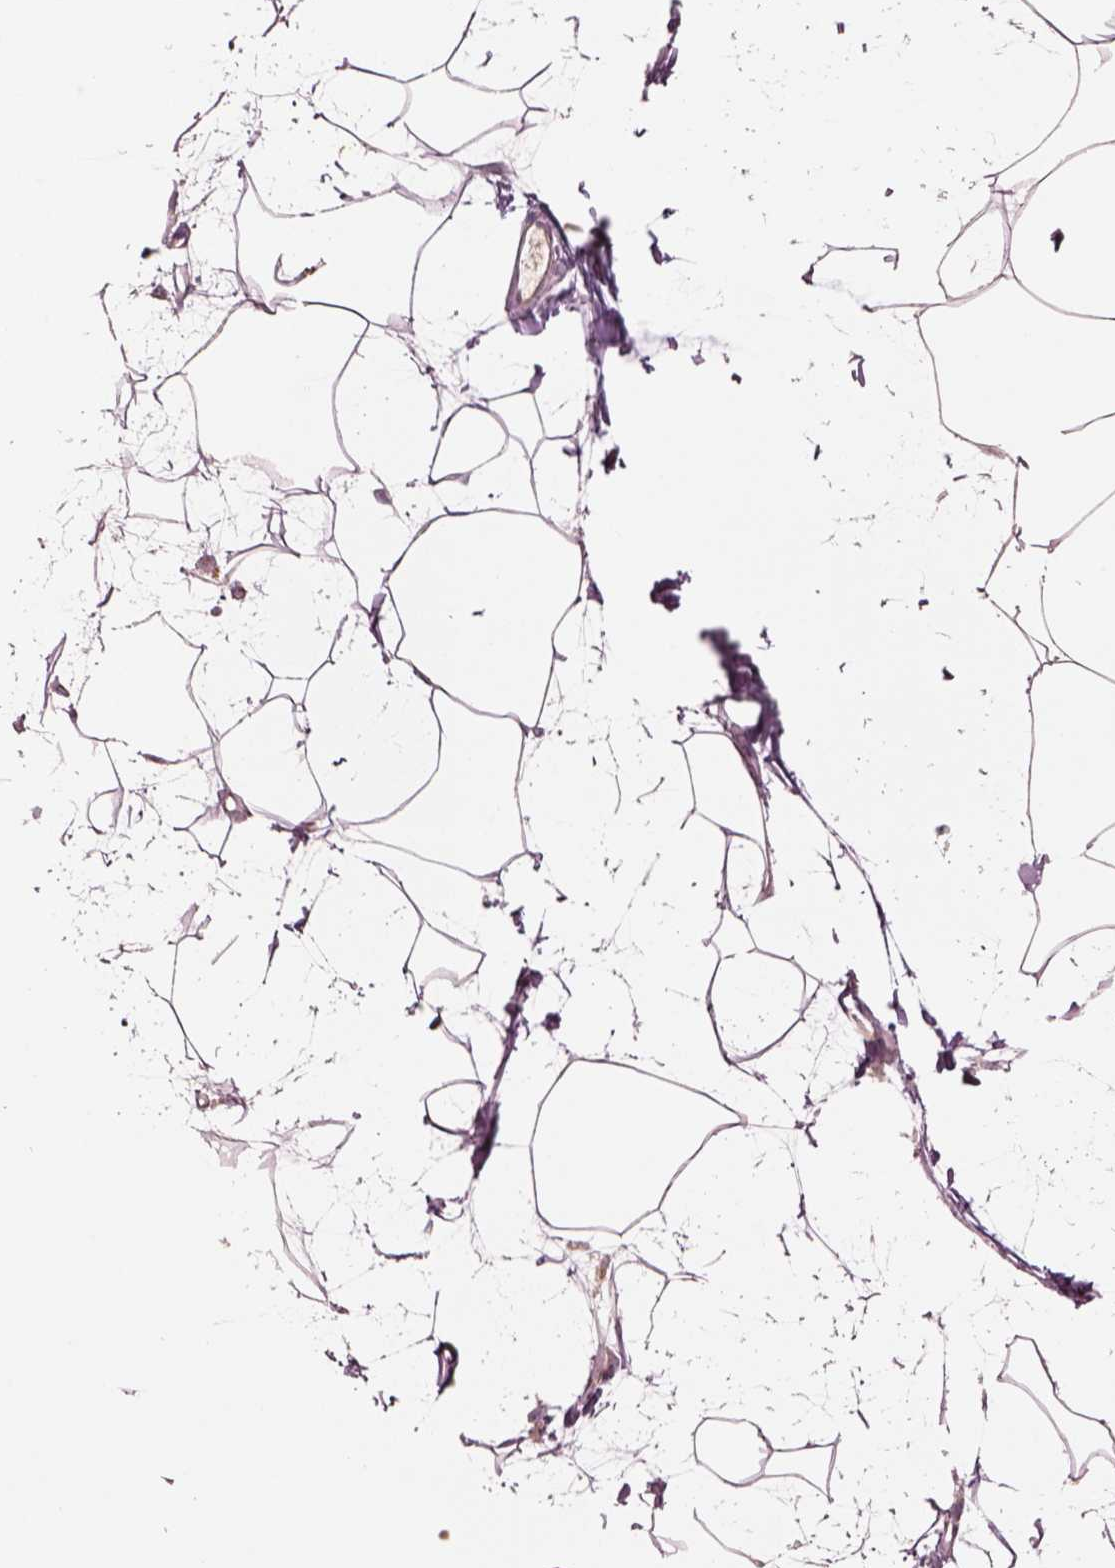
{"staining": {"intensity": "weak", "quantity": "25%-75%", "location": "cytoplasmic/membranous"}, "tissue": "breast", "cell_type": "Adipocytes", "image_type": "normal", "snomed": [{"axis": "morphology", "description": "Normal tissue, NOS"}, {"axis": "topography", "description": "Breast"}], "caption": "A brown stain labels weak cytoplasmic/membranous staining of a protein in adipocytes of unremarkable human breast. (Brightfield microscopy of DAB IHC at high magnification).", "gene": "MTHFS", "patient": {"sex": "female", "age": 45}}